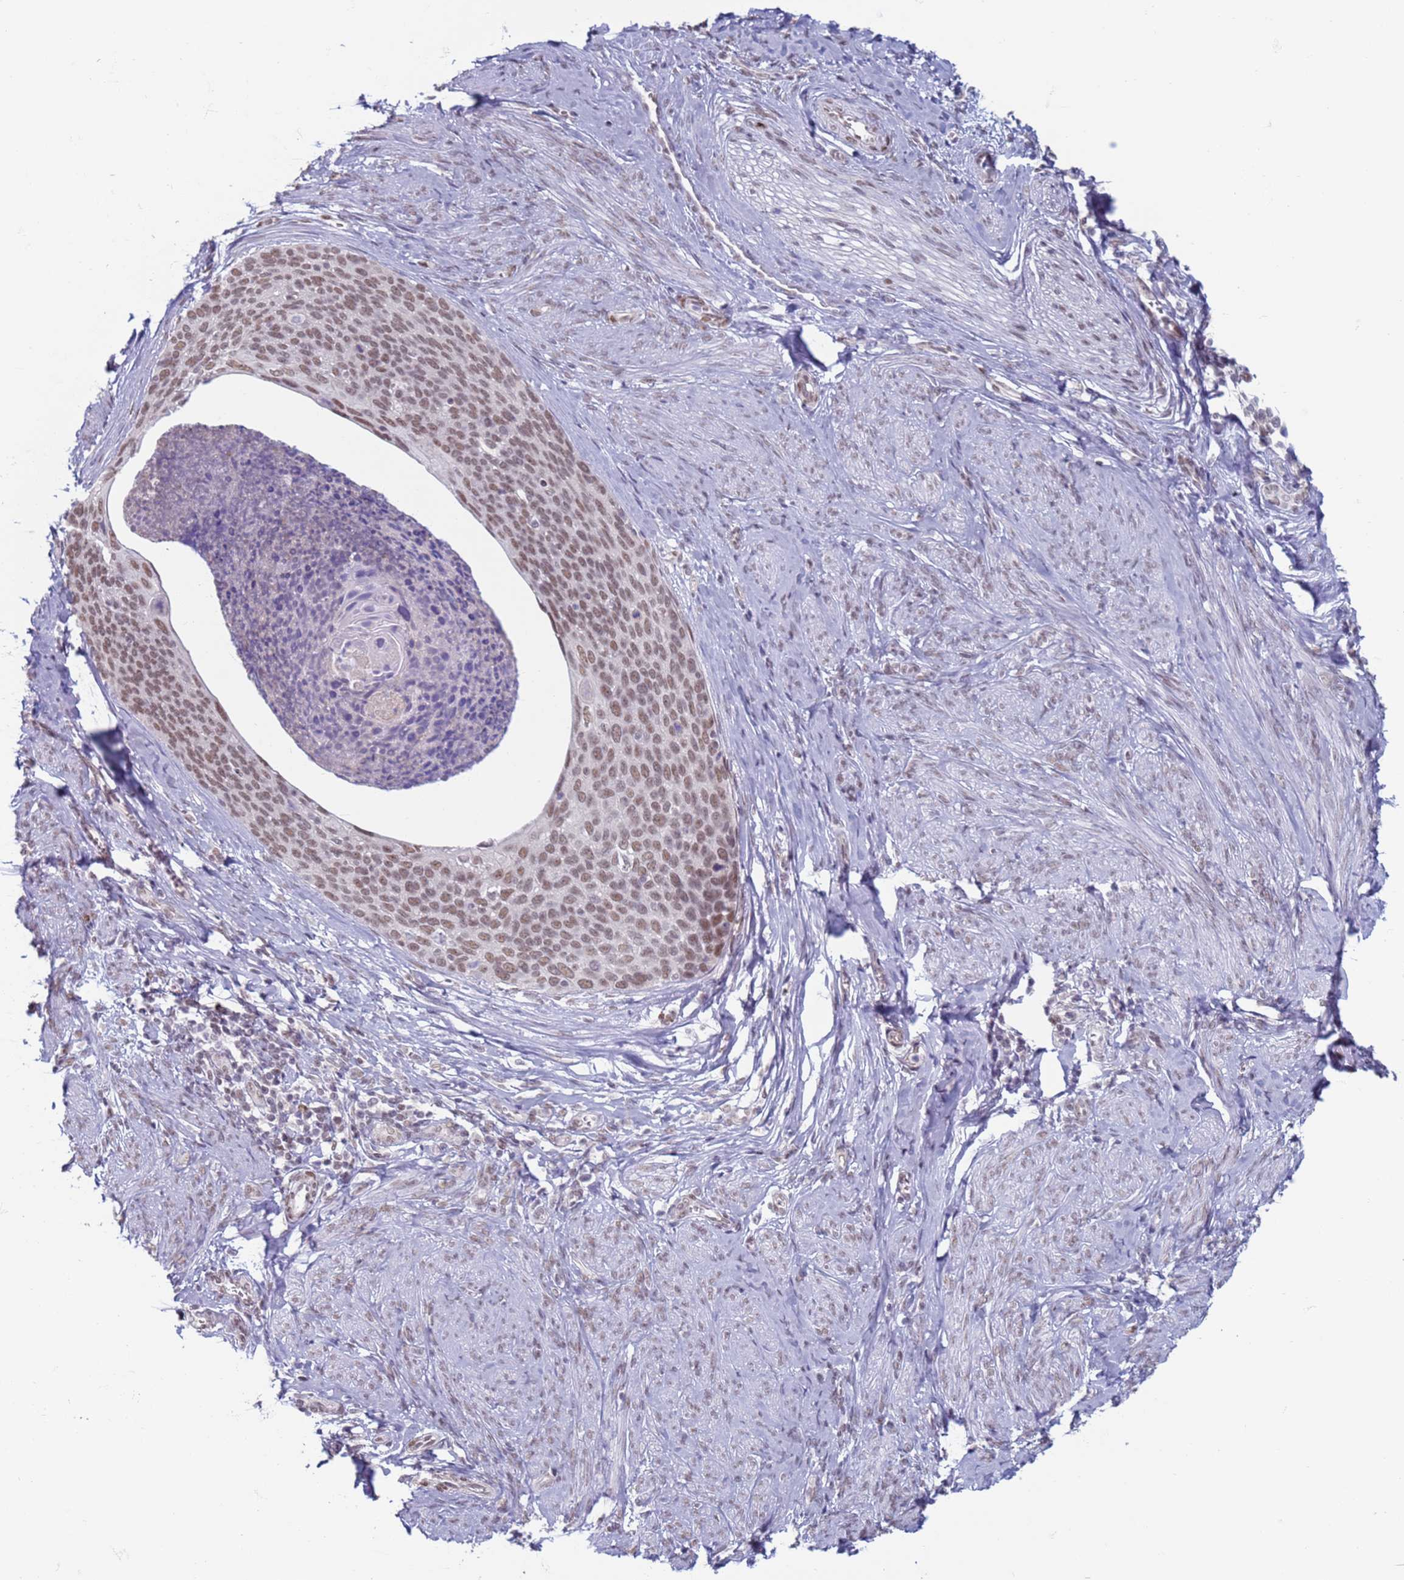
{"staining": {"intensity": "moderate", "quantity": ">75%", "location": "nuclear"}, "tissue": "cervical cancer", "cell_type": "Tumor cells", "image_type": "cancer", "snomed": [{"axis": "morphology", "description": "Squamous cell carcinoma, NOS"}, {"axis": "topography", "description": "Cervix"}], "caption": "Immunohistochemical staining of cervical cancer (squamous cell carcinoma) exhibits moderate nuclear protein positivity in approximately >75% of tumor cells.", "gene": "SAE1", "patient": {"sex": "female", "age": 80}}